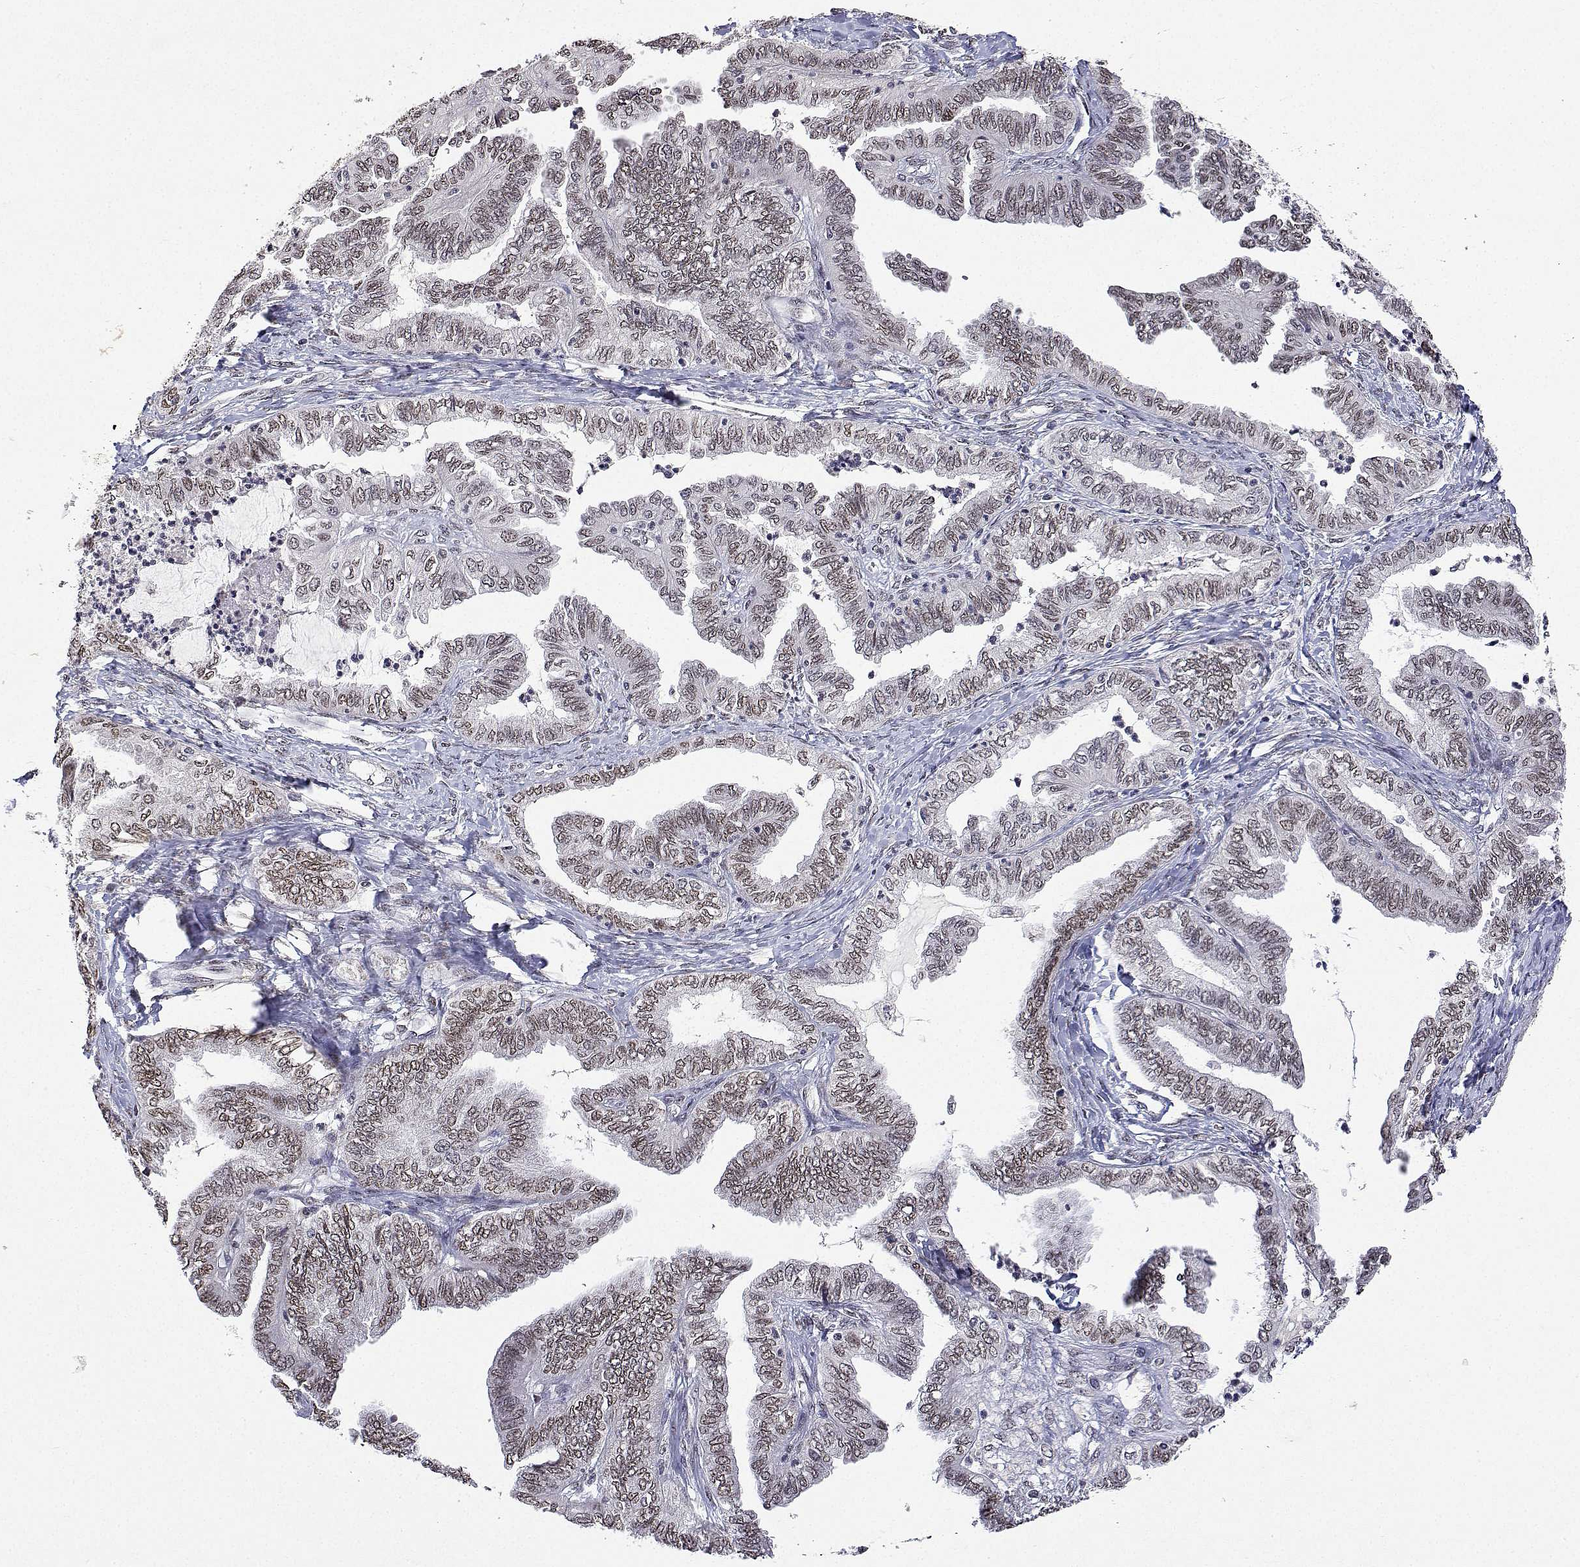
{"staining": {"intensity": "moderate", "quantity": "25%-75%", "location": "nuclear"}, "tissue": "ovarian cancer", "cell_type": "Tumor cells", "image_type": "cancer", "snomed": [{"axis": "morphology", "description": "Carcinoma, endometroid"}, {"axis": "topography", "description": "Ovary"}], "caption": "This is an image of immunohistochemistry (IHC) staining of ovarian cancer, which shows moderate expression in the nuclear of tumor cells.", "gene": "XPC", "patient": {"sex": "female", "age": 70}}